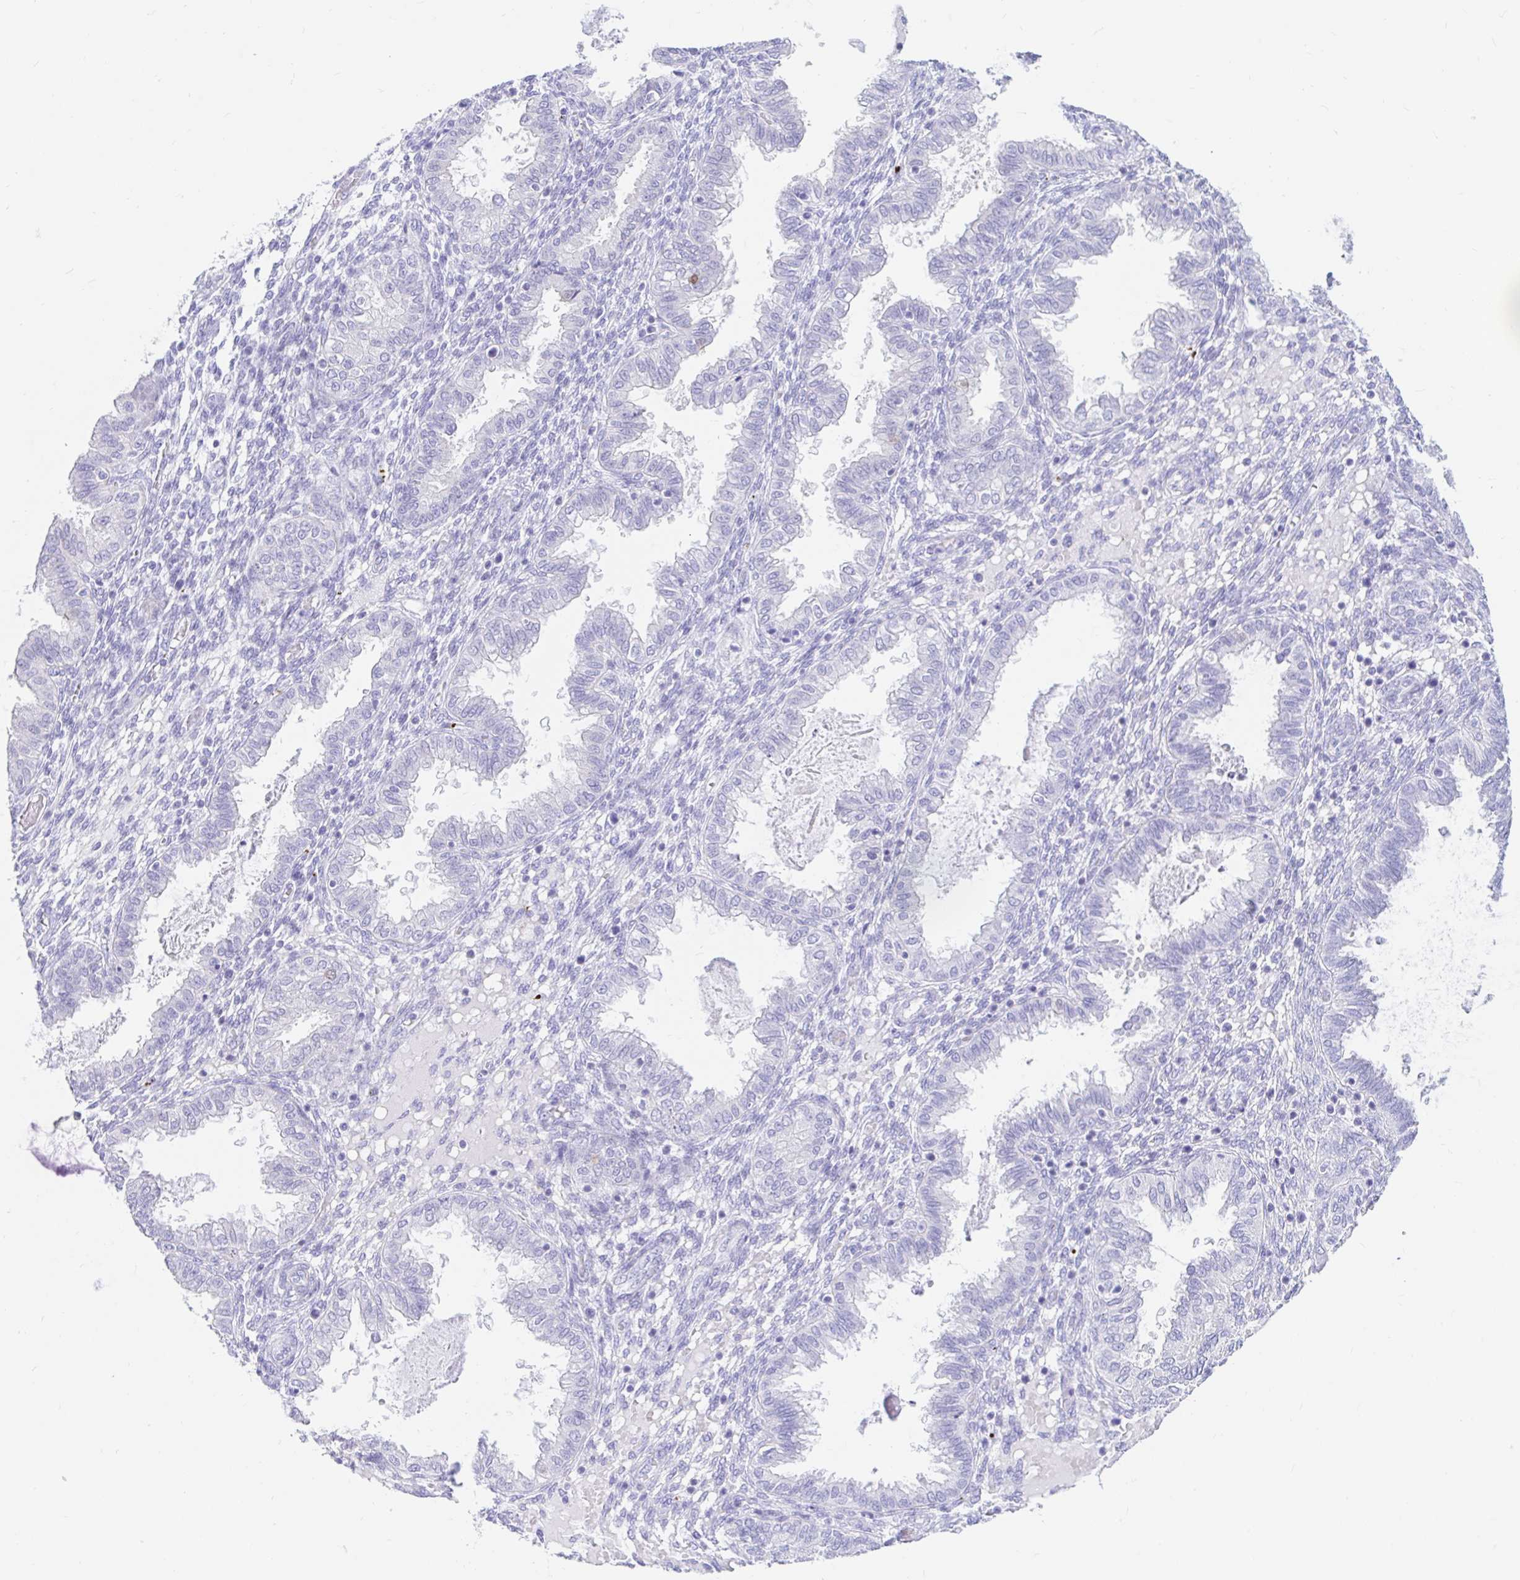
{"staining": {"intensity": "negative", "quantity": "none", "location": "none"}, "tissue": "endometrium", "cell_type": "Cells in endometrial stroma", "image_type": "normal", "snomed": [{"axis": "morphology", "description": "Normal tissue, NOS"}, {"axis": "topography", "description": "Endometrium"}], "caption": "DAB immunohistochemical staining of unremarkable human endometrium exhibits no significant staining in cells in endometrial stroma.", "gene": "PPP1R1B", "patient": {"sex": "female", "age": 33}}